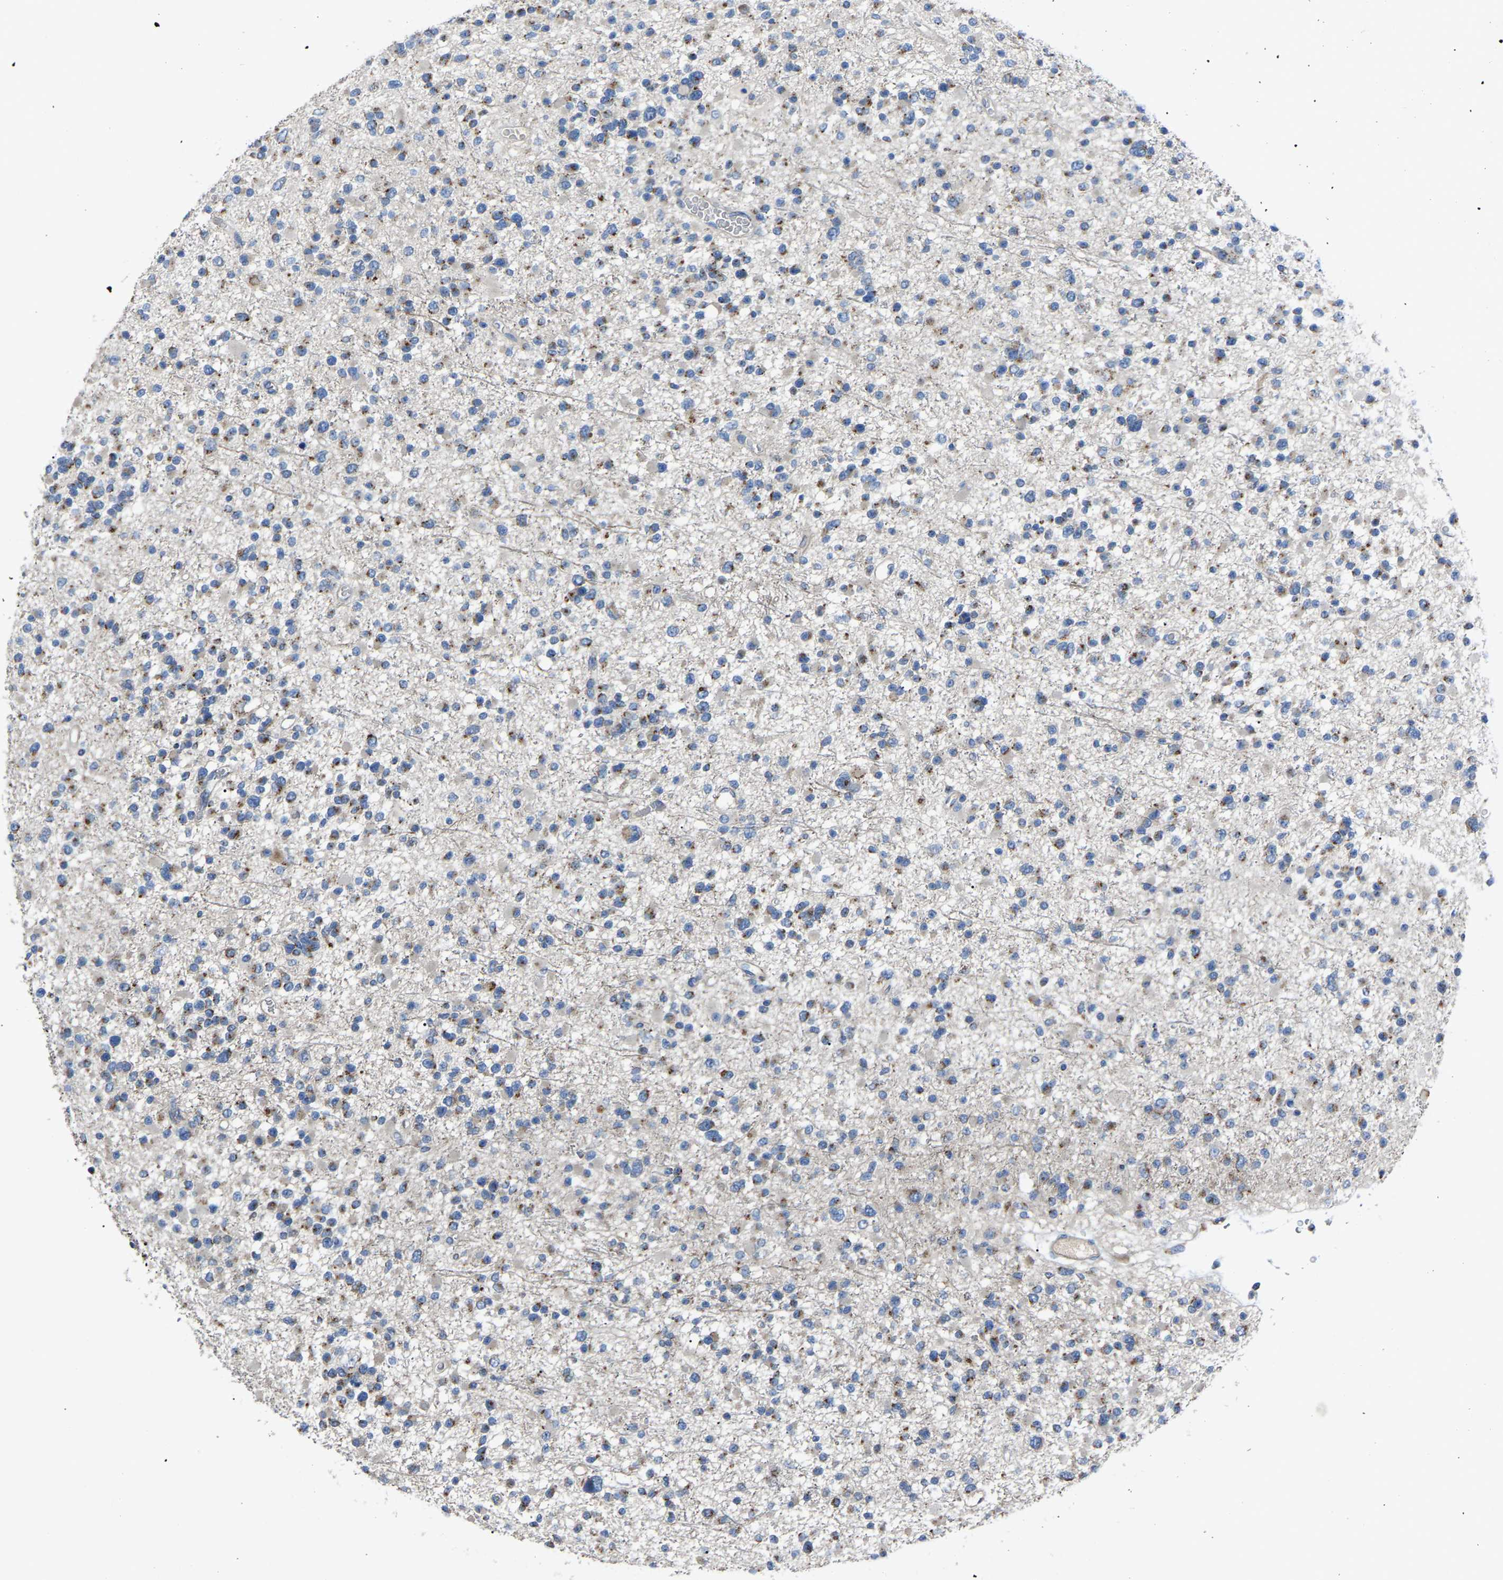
{"staining": {"intensity": "moderate", "quantity": "<25%", "location": "cytoplasmic/membranous"}, "tissue": "glioma", "cell_type": "Tumor cells", "image_type": "cancer", "snomed": [{"axis": "morphology", "description": "Glioma, malignant, Low grade"}, {"axis": "topography", "description": "Brain"}], "caption": "Glioma tissue displays moderate cytoplasmic/membranous staining in approximately <25% of tumor cells The staining was performed using DAB to visualize the protein expression in brown, while the nuclei were stained in blue with hematoxylin (Magnification: 20x).", "gene": "CANT1", "patient": {"sex": "female", "age": 22}}